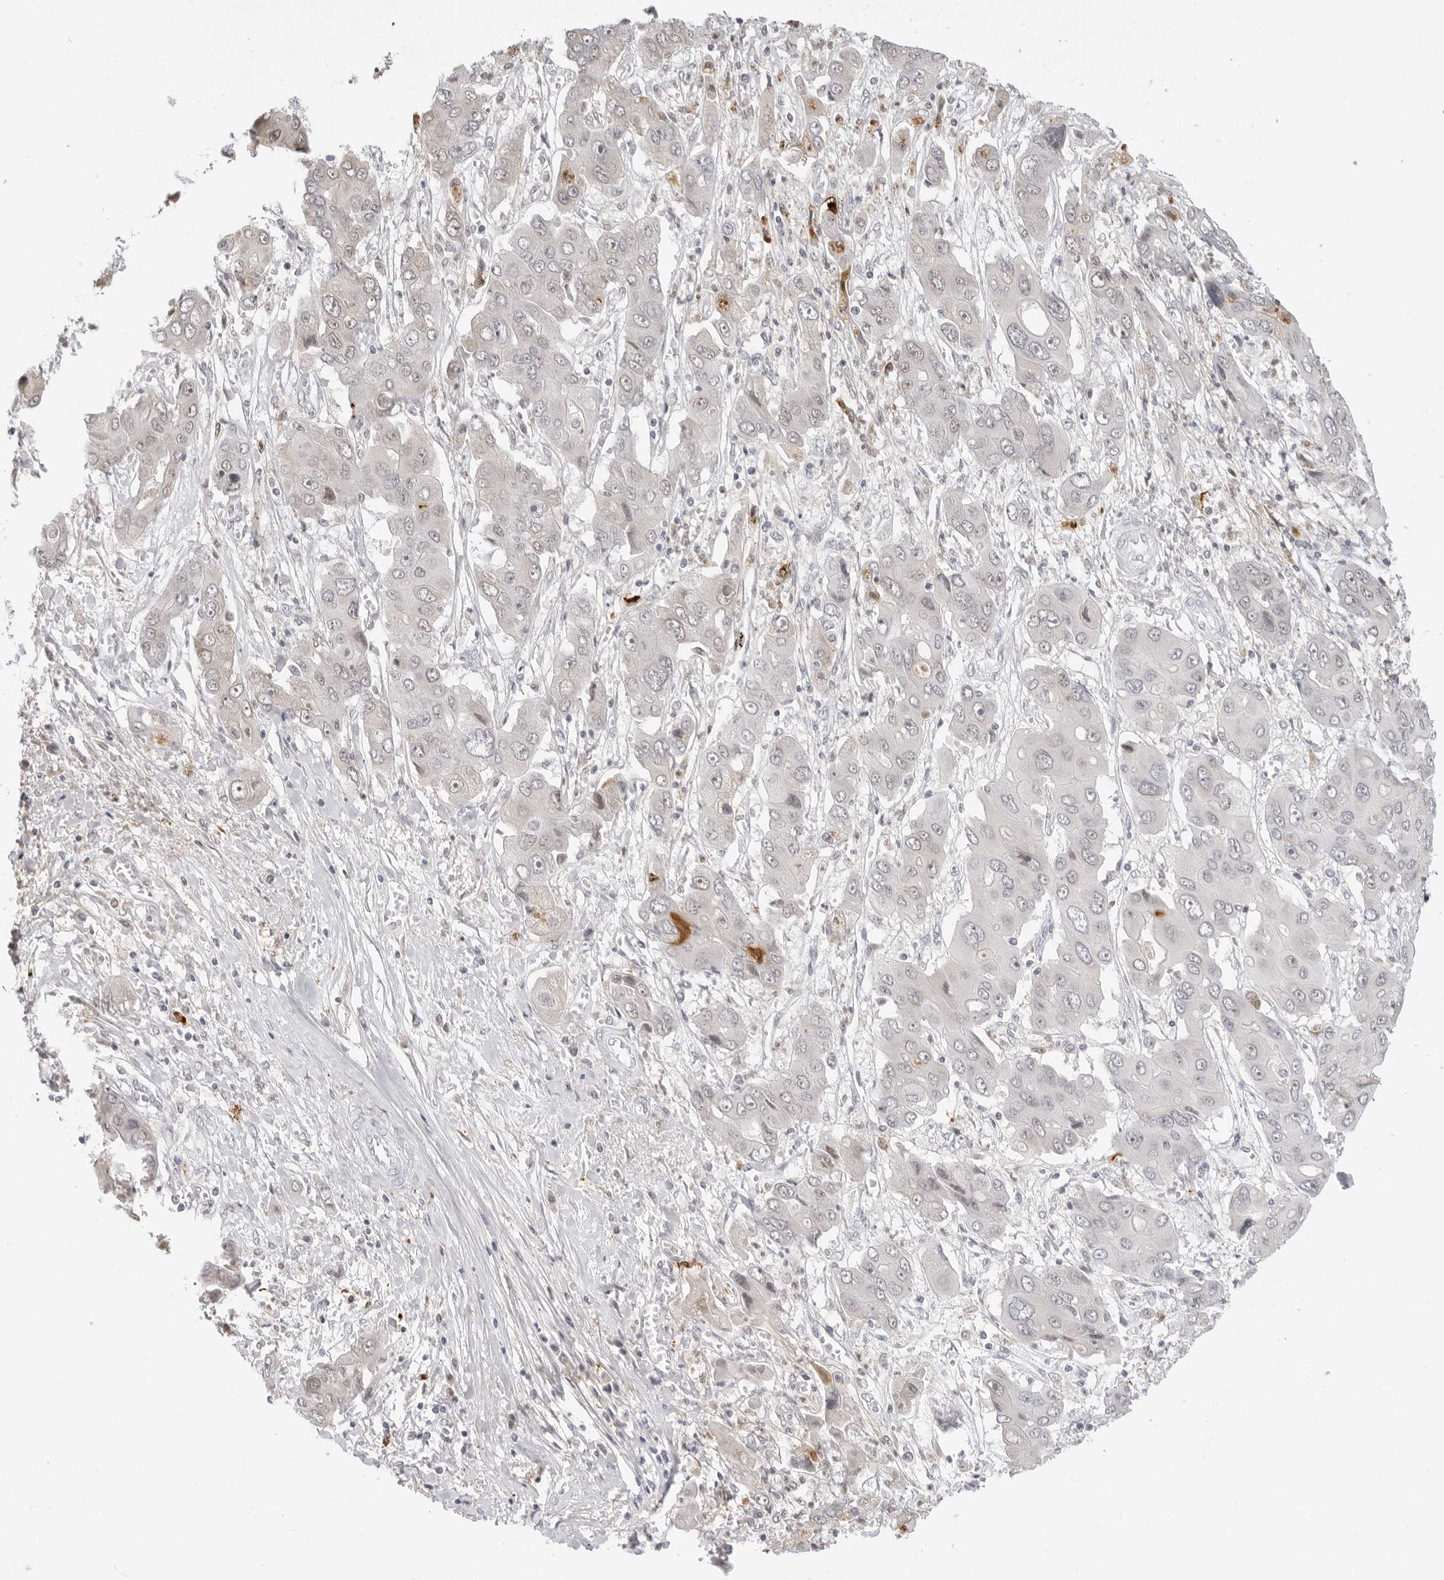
{"staining": {"intensity": "negative", "quantity": "none", "location": "none"}, "tissue": "liver cancer", "cell_type": "Tumor cells", "image_type": "cancer", "snomed": [{"axis": "morphology", "description": "Cholangiocarcinoma"}, {"axis": "topography", "description": "Liver"}], "caption": "An immunohistochemistry photomicrograph of cholangiocarcinoma (liver) is shown. There is no staining in tumor cells of cholangiocarcinoma (liver).", "gene": "MSH6", "patient": {"sex": "male", "age": 67}}